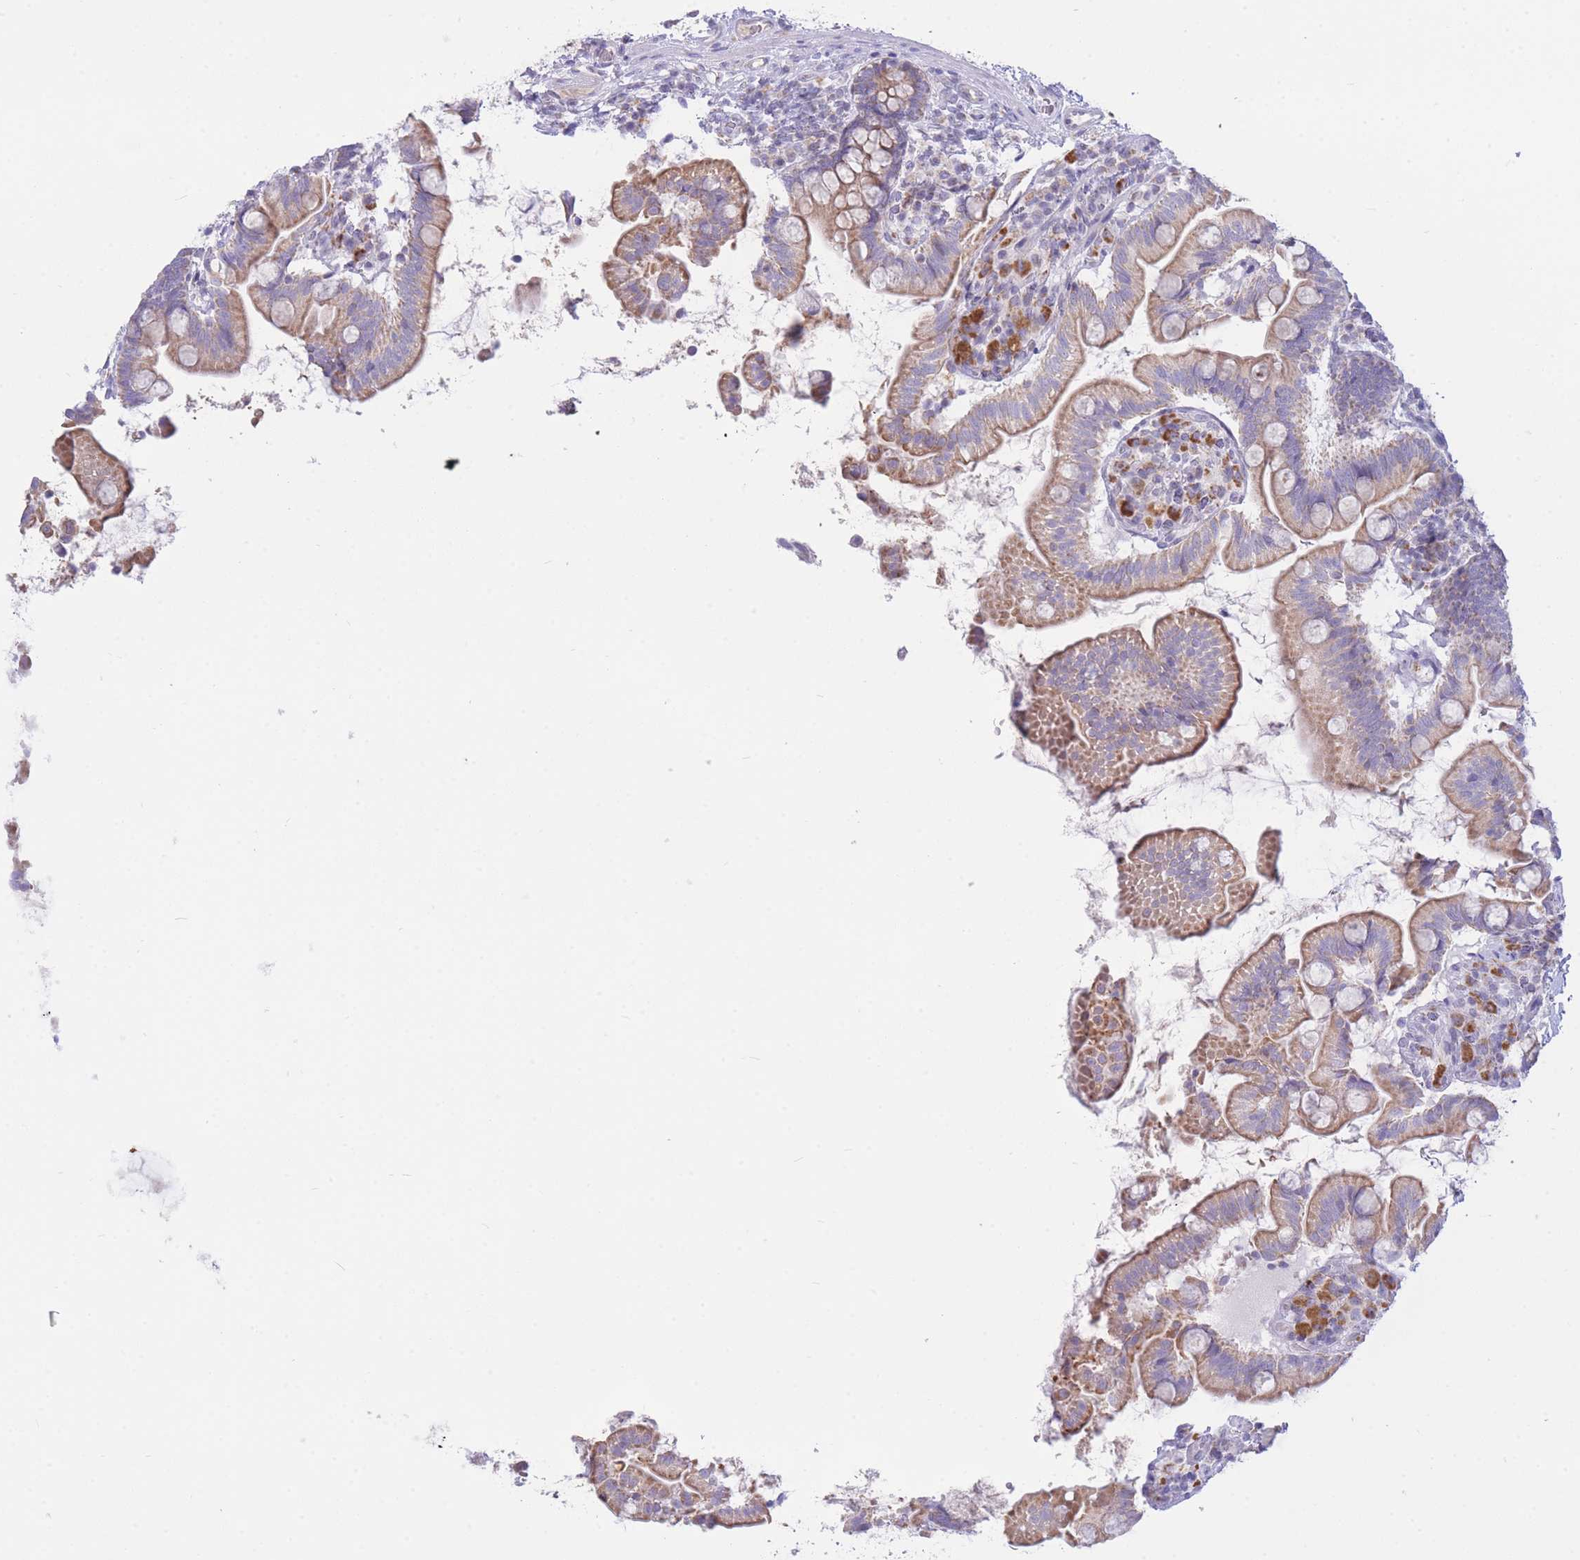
{"staining": {"intensity": "moderate", "quantity": ">75%", "location": "cytoplasmic/membranous"}, "tissue": "small intestine", "cell_type": "Glandular cells", "image_type": "normal", "snomed": [{"axis": "morphology", "description": "Normal tissue, NOS"}, {"axis": "topography", "description": "Small intestine"}], "caption": "Protein staining by immunohistochemistry demonstrates moderate cytoplasmic/membranous positivity in about >75% of glandular cells in unremarkable small intestine.", "gene": "NANP", "patient": {"sex": "female", "age": 64}}